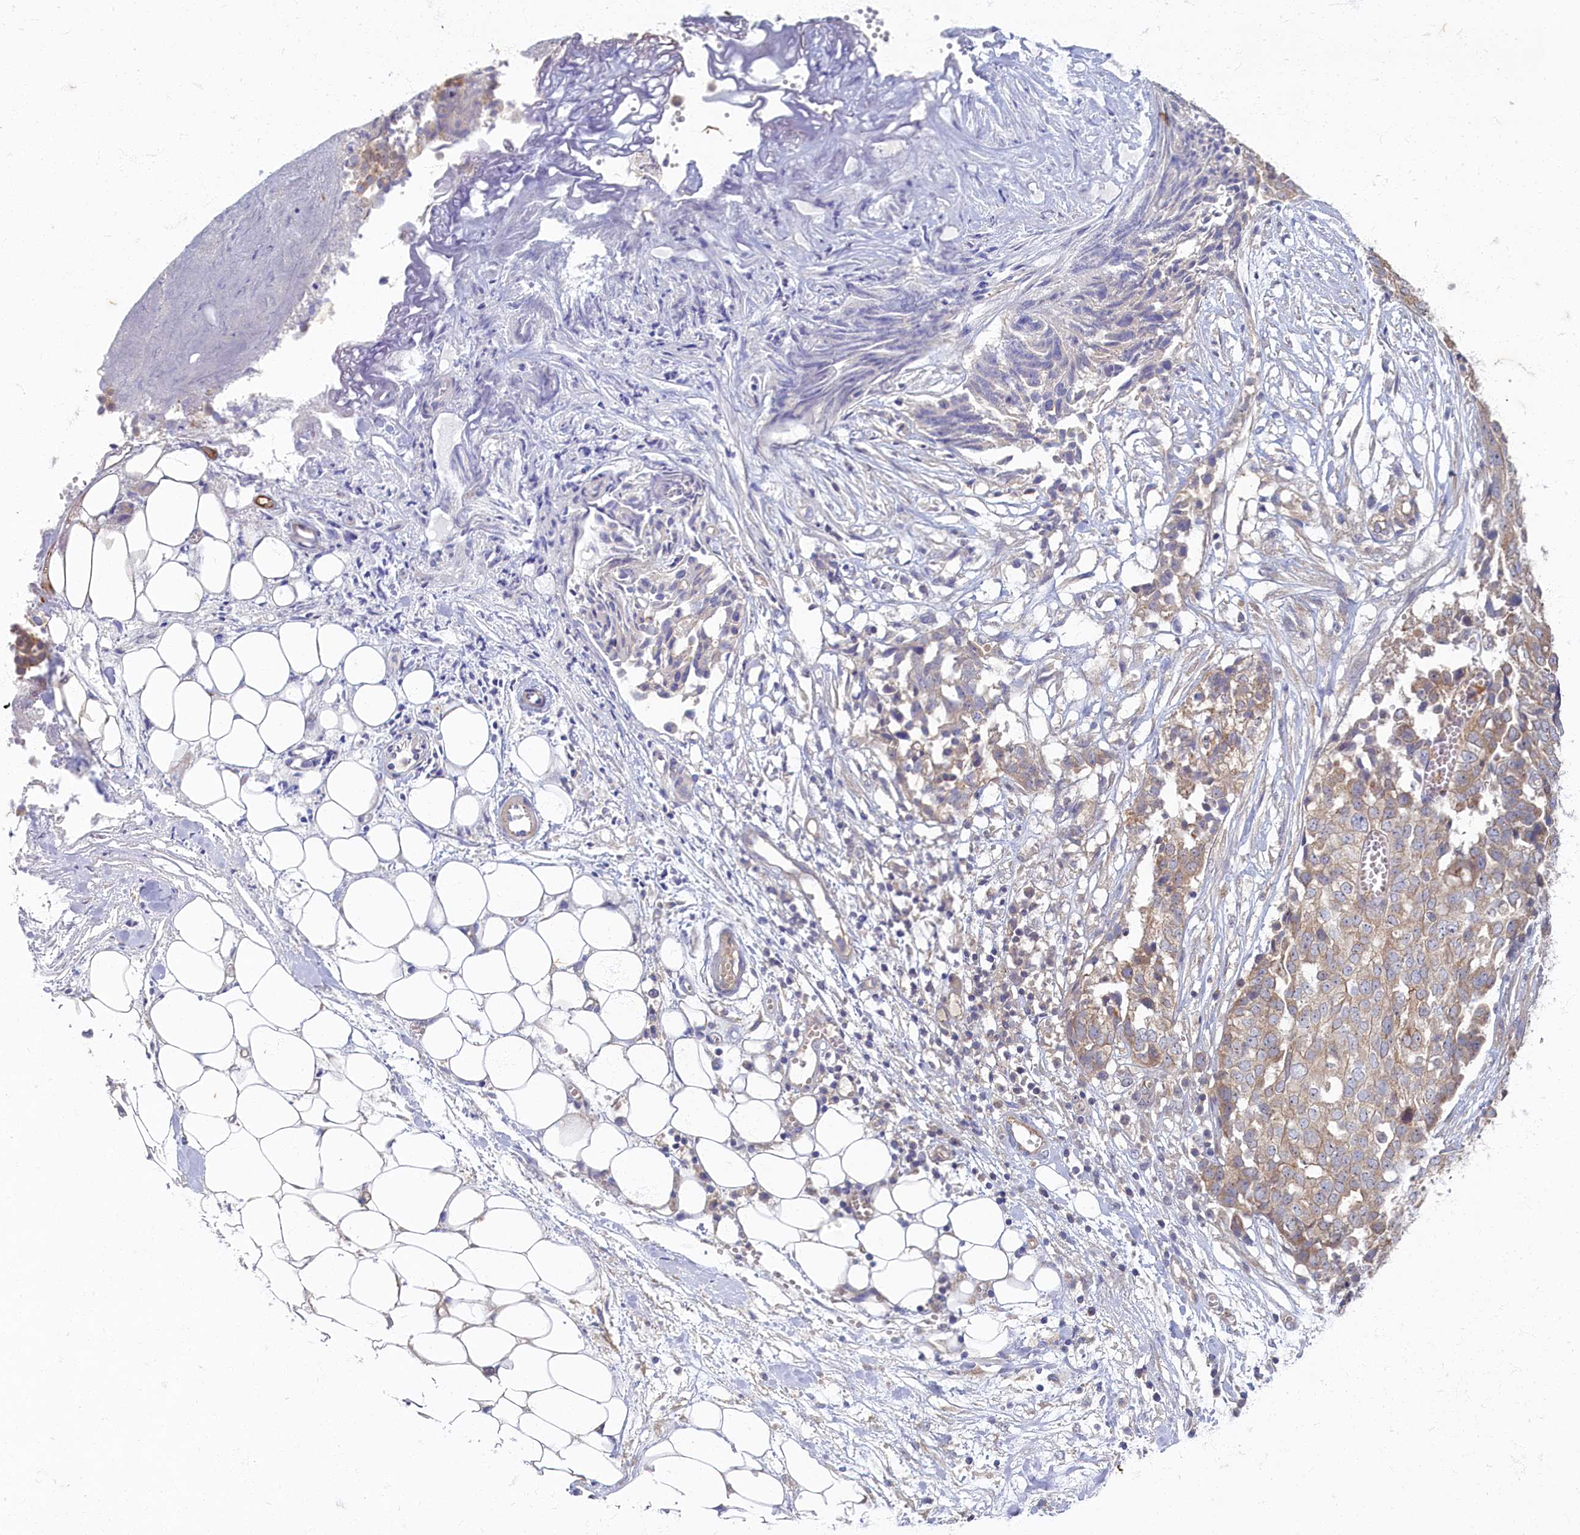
{"staining": {"intensity": "weak", "quantity": "<25%", "location": "cytoplasmic/membranous"}, "tissue": "ovarian cancer", "cell_type": "Tumor cells", "image_type": "cancer", "snomed": [{"axis": "morphology", "description": "Cystadenocarcinoma, serous, NOS"}, {"axis": "topography", "description": "Soft tissue"}, {"axis": "topography", "description": "Ovary"}], "caption": "Immunohistochemistry of human ovarian cancer (serous cystadenocarcinoma) reveals no expression in tumor cells.", "gene": "WDR59", "patient": {"sex": "female", "age": 57}}